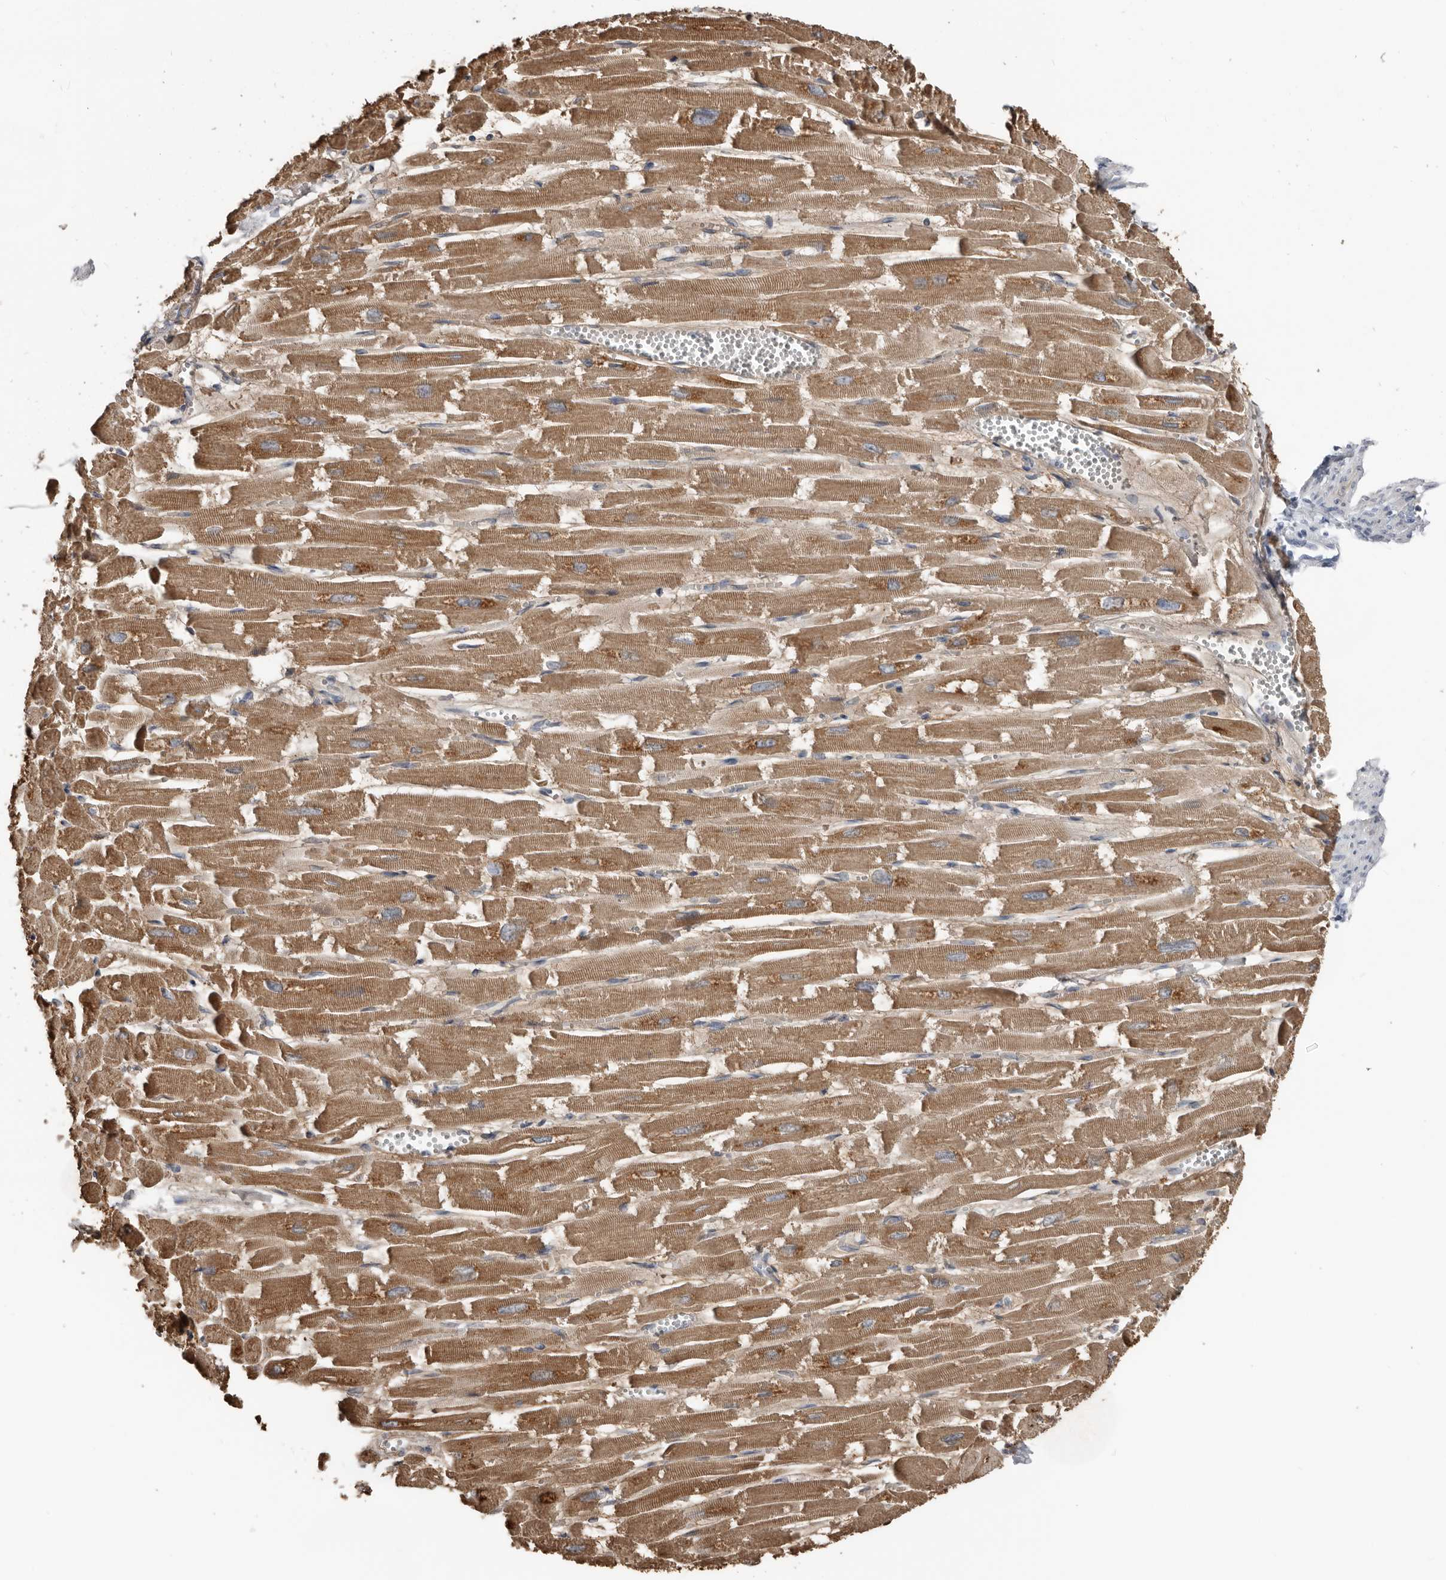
{"staining": {"intensity": "moderate", "quantity": ">75%", "location": "cytoplasmic/membranous"}, "tissue": "heart muscle", "cell_type": "Cardiomyocytes", "image_type": "normal", "snomed": [{"axis": "morphology", "description": "Normal tissue, NOS"}, {"axis": "topography", "description": "Heart"}], "caption": "Immunohistochemistry (IHC) histopathology image of normal human heart muscle stained for a protein (brown), which shows medium levels of moderate cytoplasmic/membranous staining in approximately >75% of cardiomyocytes.", "gene": "FABP7", "patient": {"sex": "male", "age": 54}}